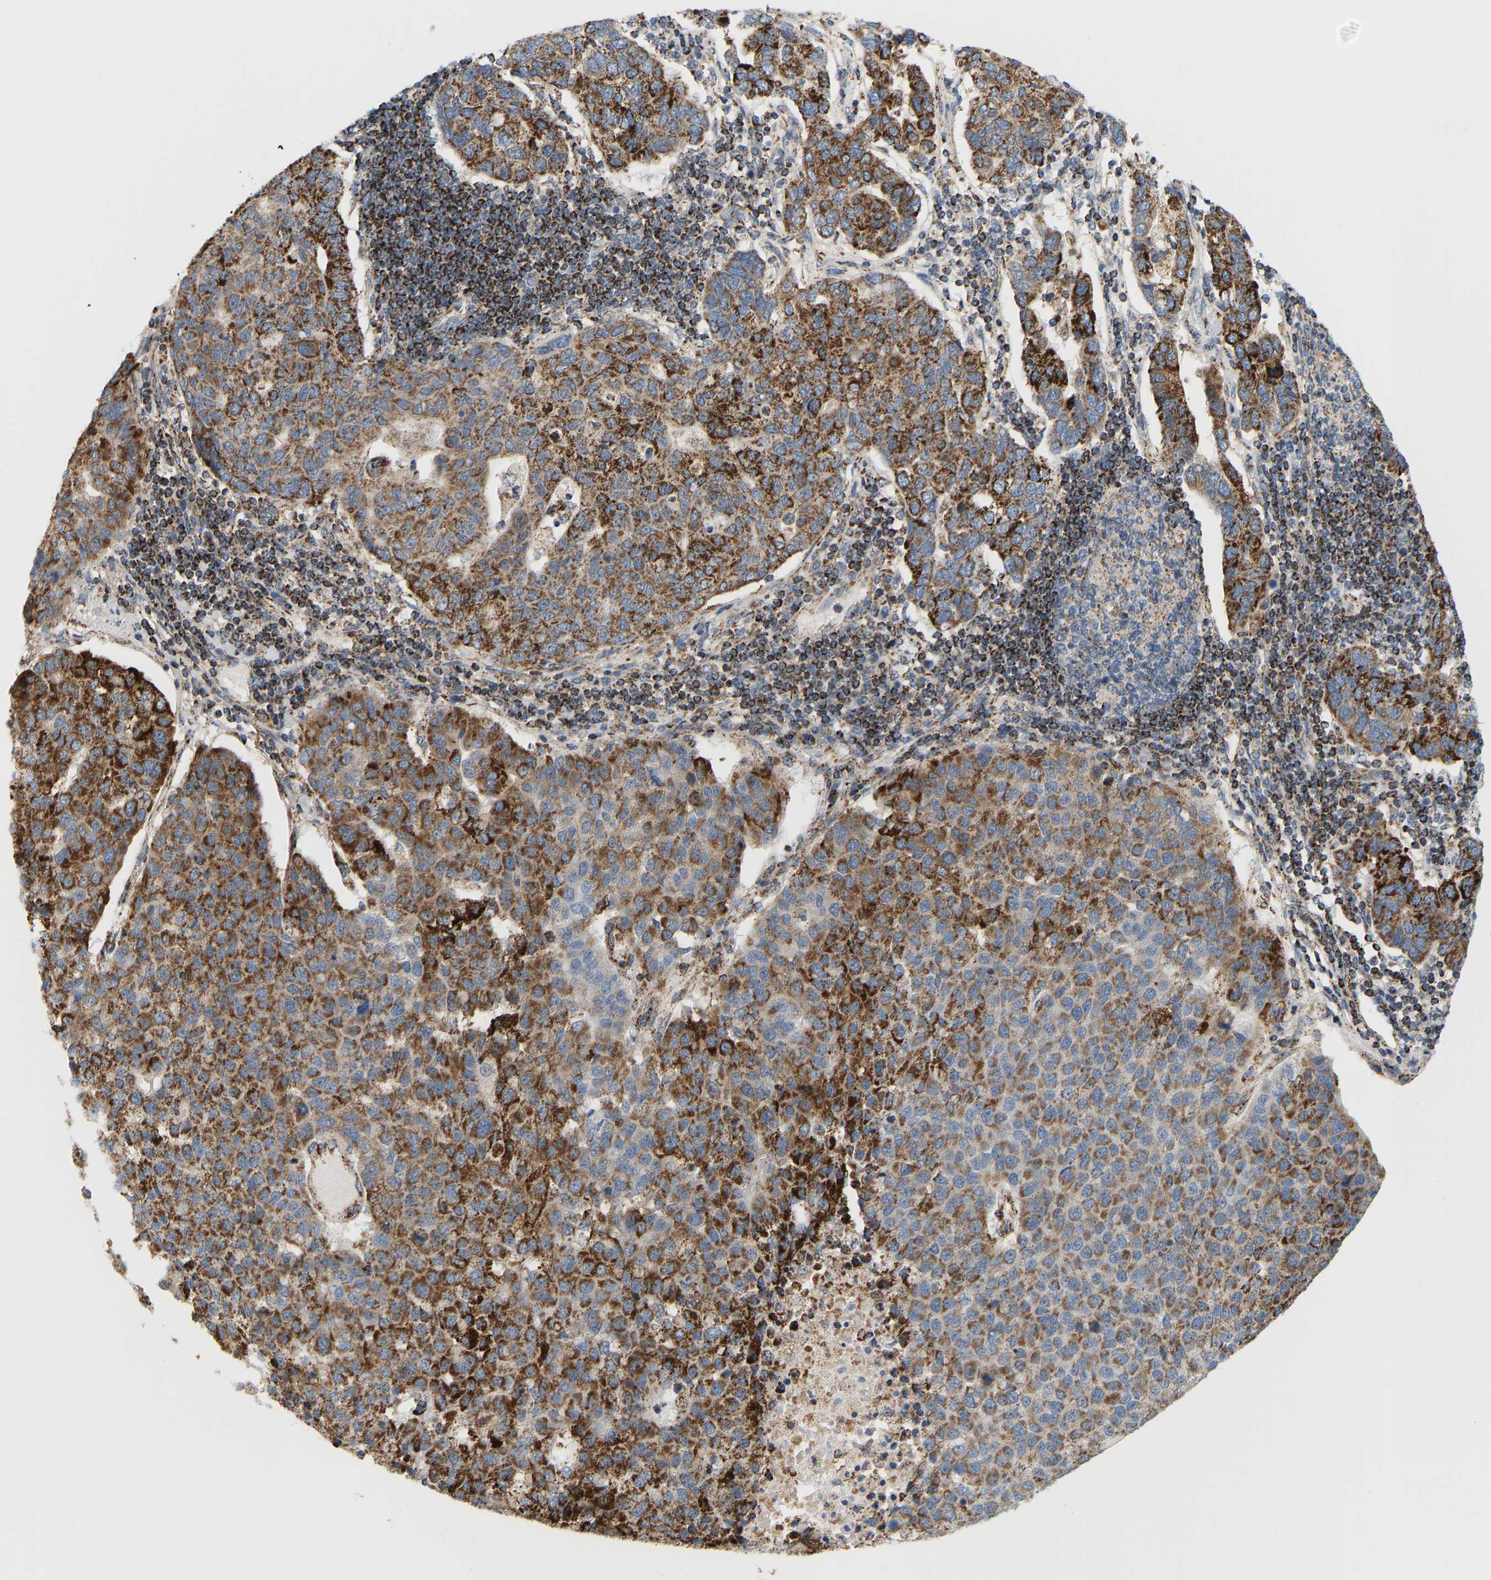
{"staining": {"intensity": "strong", "quantity": ">75%", "location": "cytoplasmic/membranous"}, "tissue": "pancreatic cancer", "cell_type": "Tumor cells", "image_type": "cancer", "snomed": [{"axis": "morphology", "description": "Adenocarcinoma, NOS"}, {"axis": "topography", "description": "Pancreas"}], "caption": "Brown immunohistochemical staining in adenocarcinoma (pancreatic) displays strong cytoplasmic/membranous staining in about >75% of tumor cells.", "gene": "GPSM2", "patient": {"sex": "female", "age": 61}}